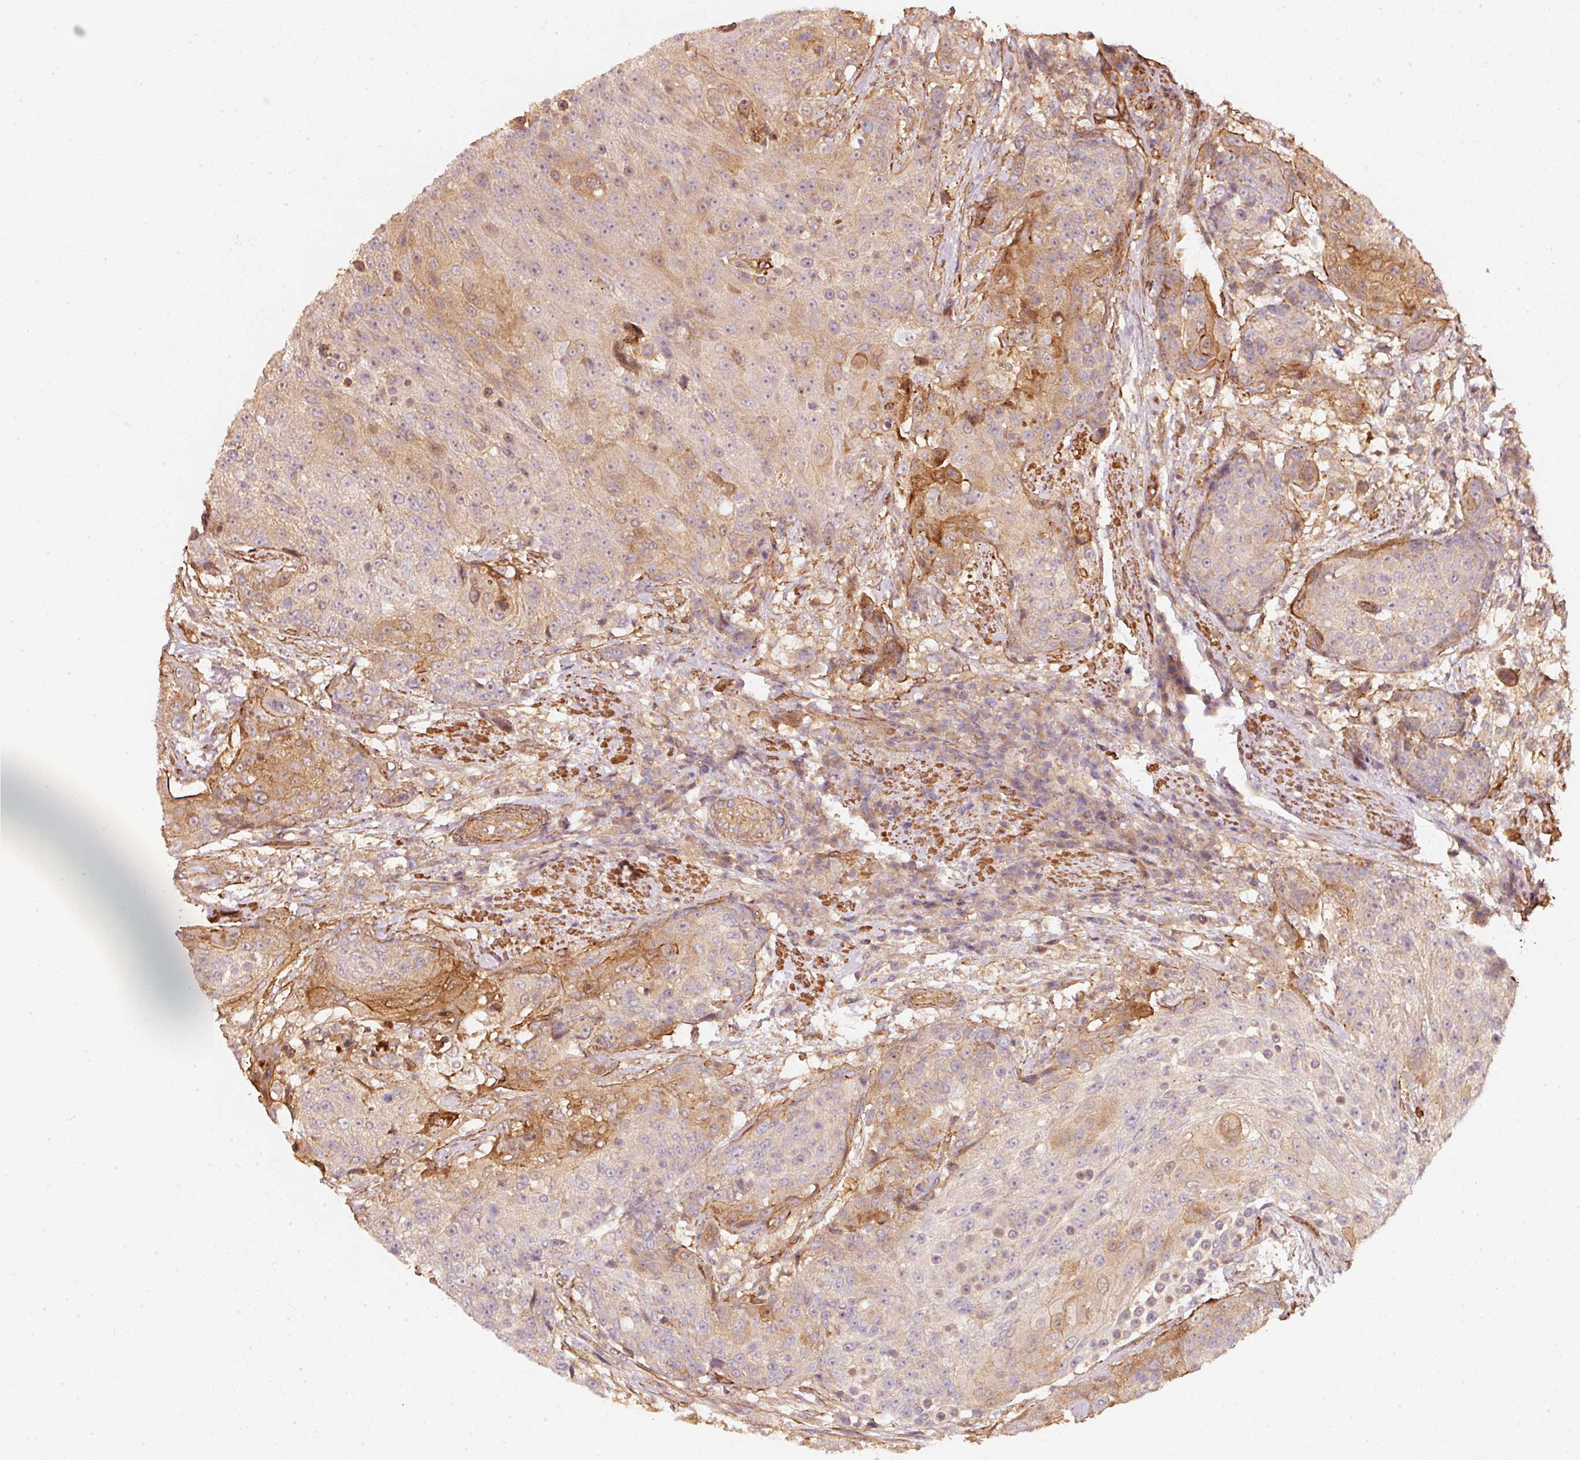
{"staining": {"intensity": "moderate", "quantity": "<25%", "location": "cytoplasmic/membranous"}, "tissue": "urothelial cancer", "cell_type": "Tumor cells", "image_type": "cancer", "snomed": [{"axis": "morphology", "description": "Urothelial carcinoma, High grade"}, {"axis": "topography", "description": "Urinary bladder"}], "caption": "This is an image of immunohistochemistry staining of urothelial cancer, which shows moderate staining in the cytoplasmic/membranous of tumor cells.", "gene": "CEP95", "patient": {"sex": "female", "age": 63}}